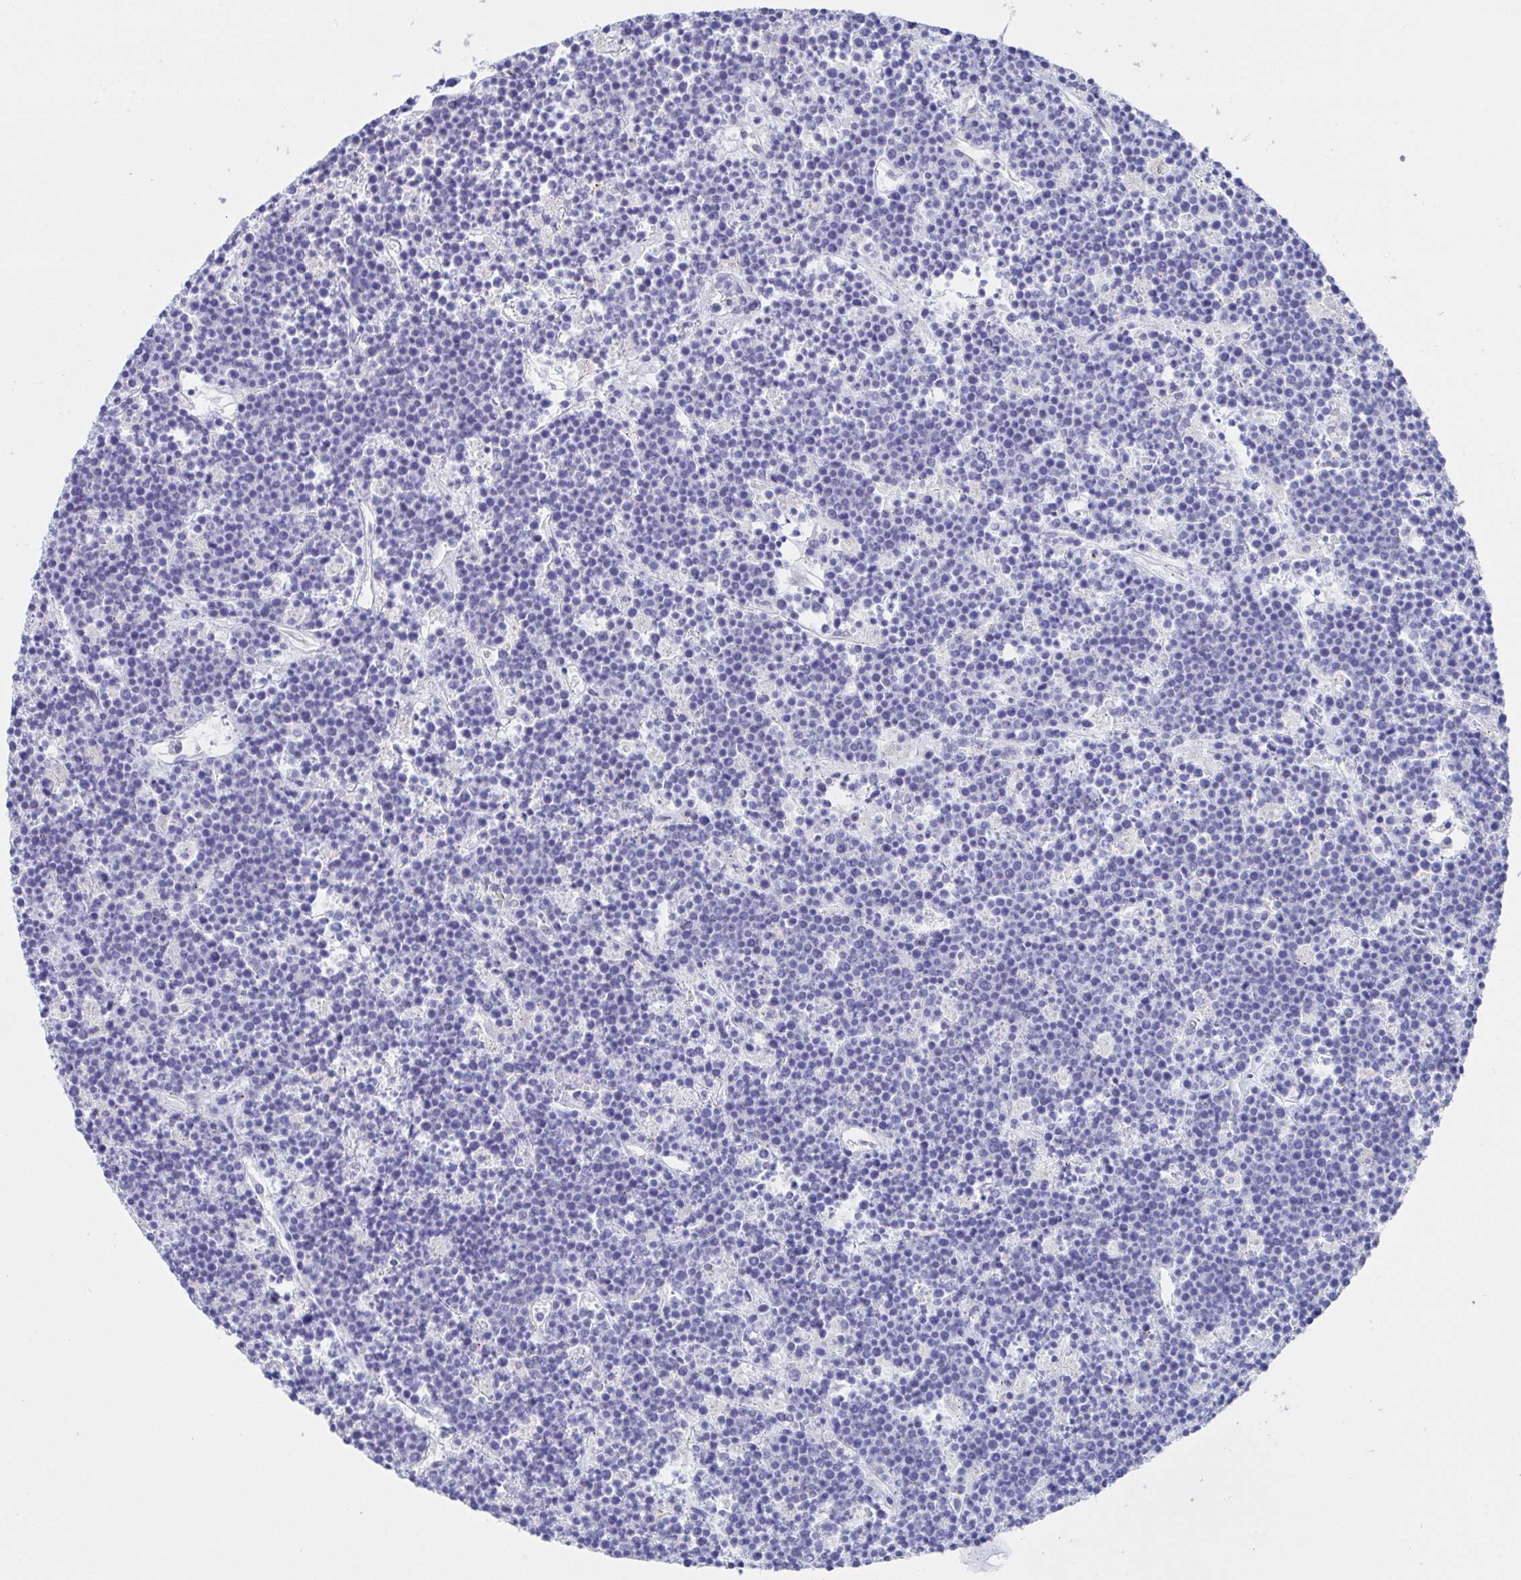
{"staining": {"intensity": "negative", "quantity": "none", "location": "none"}, "tissue": "lymphoma", "cell_type": "Tumor cells", "image_type": "cancer", "snomed": [{"axis": "morphology", "description": "Malignant lymphoma, non-Hodgkin's type, High grade"}, {"axis": "topography", "description": "Ovary"}], "caption": "The immunohistochemistry photomicrograph has no significant staining in tumor cells of lymphoma tissue.", "gene": "SIAH3", "patient": {"sex": "female", "age": 56}}